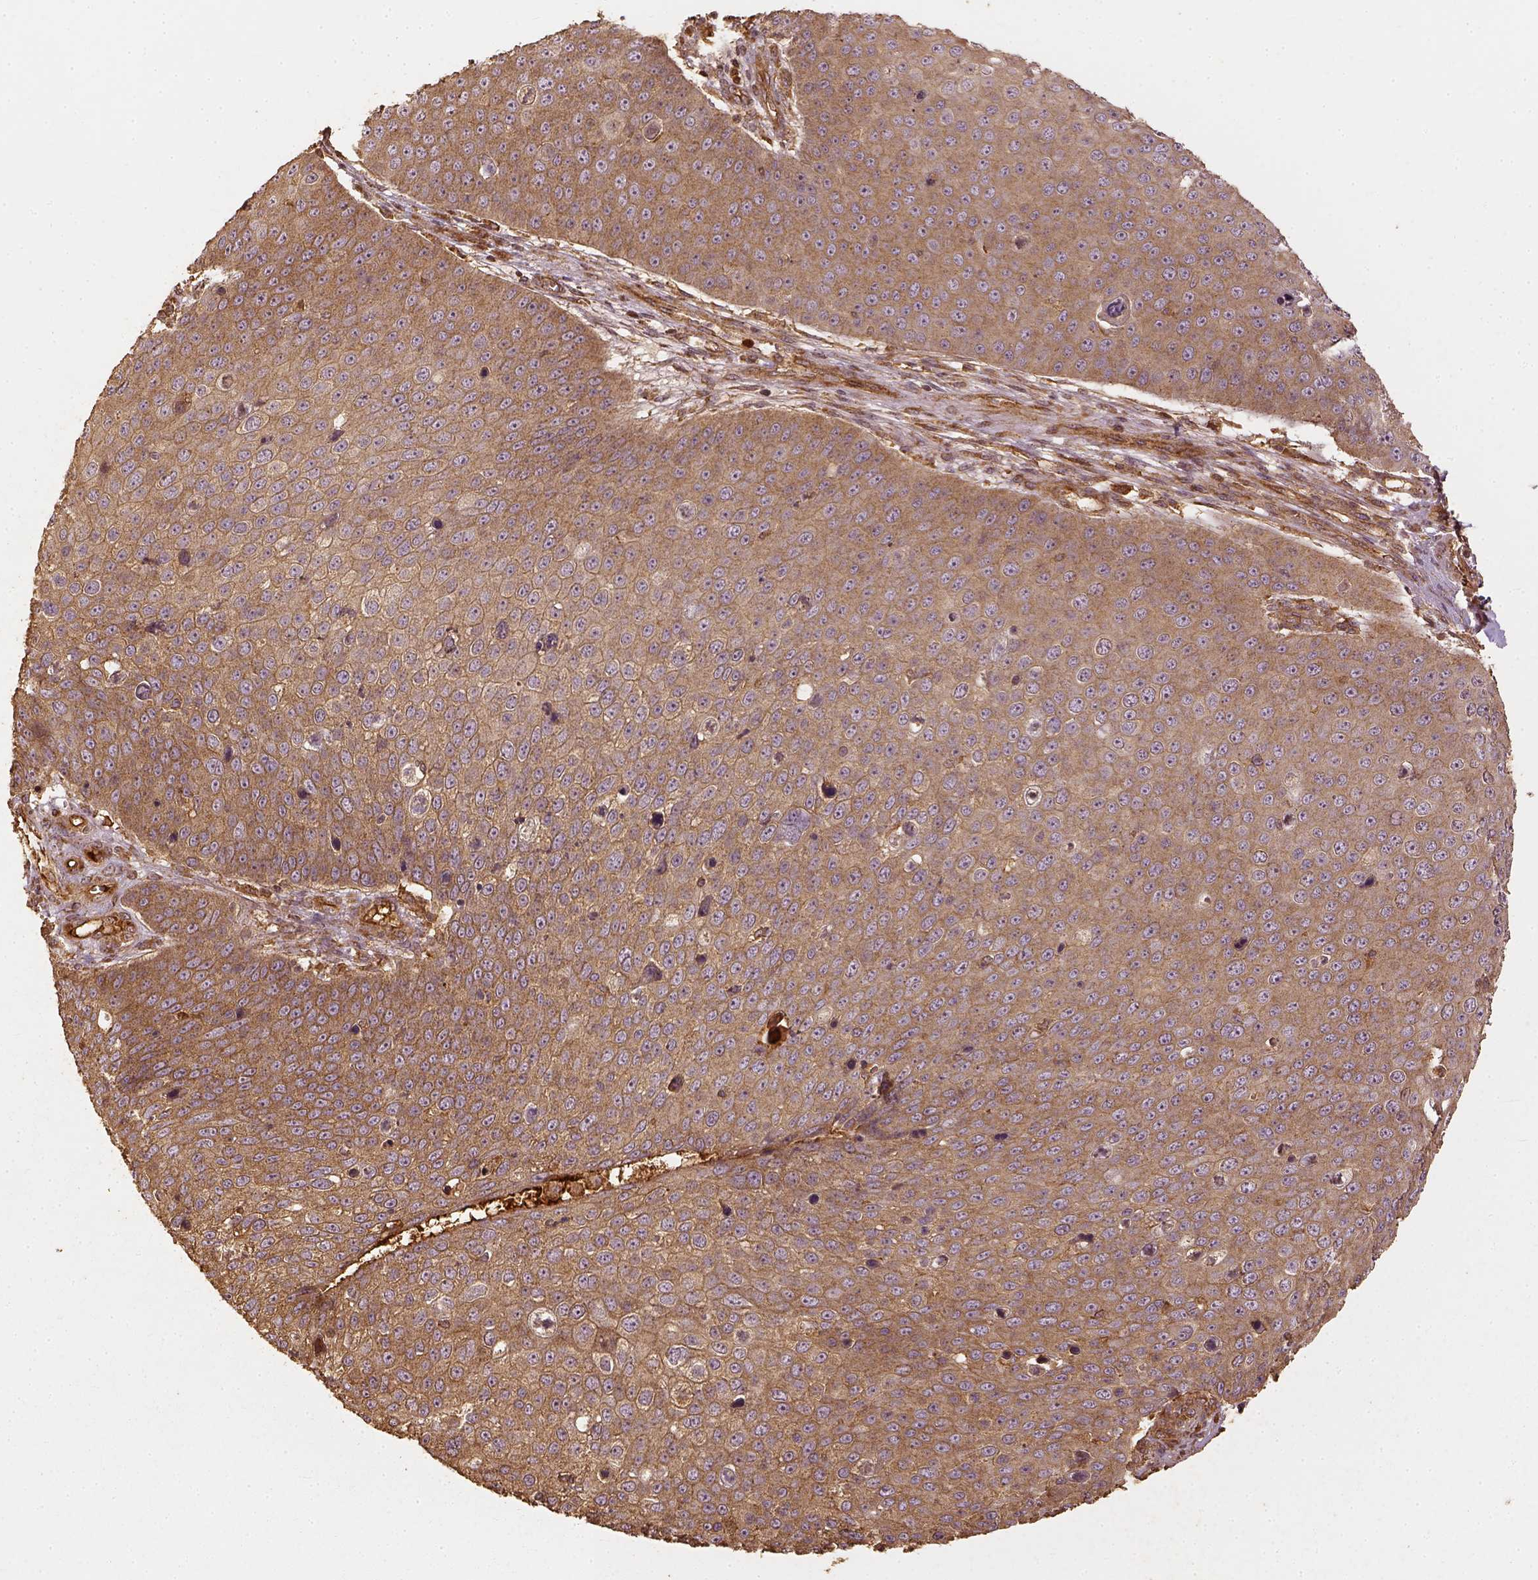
{"staining": {"intensity": "moderate", "quantity": ">75%", "location": "cytoplasmic/membranous"}, "tissue": "skin cancer", "cell_type": "Tumor cells", "image_type": "cancer", "snomed": [{"axis": "morphology", "description": "Squamous cell carcinoma, NOS"}, {"axis": "topography", "description": "Skin"}], "caption": "This is a histology image of IHC staining of skin squamous cell carcinoma, which shows moderate staining in the cytoplasmic/membranous of tumor cells.", "gene": "VEGFA", "patient": {"sex": "male", "age": 71}}